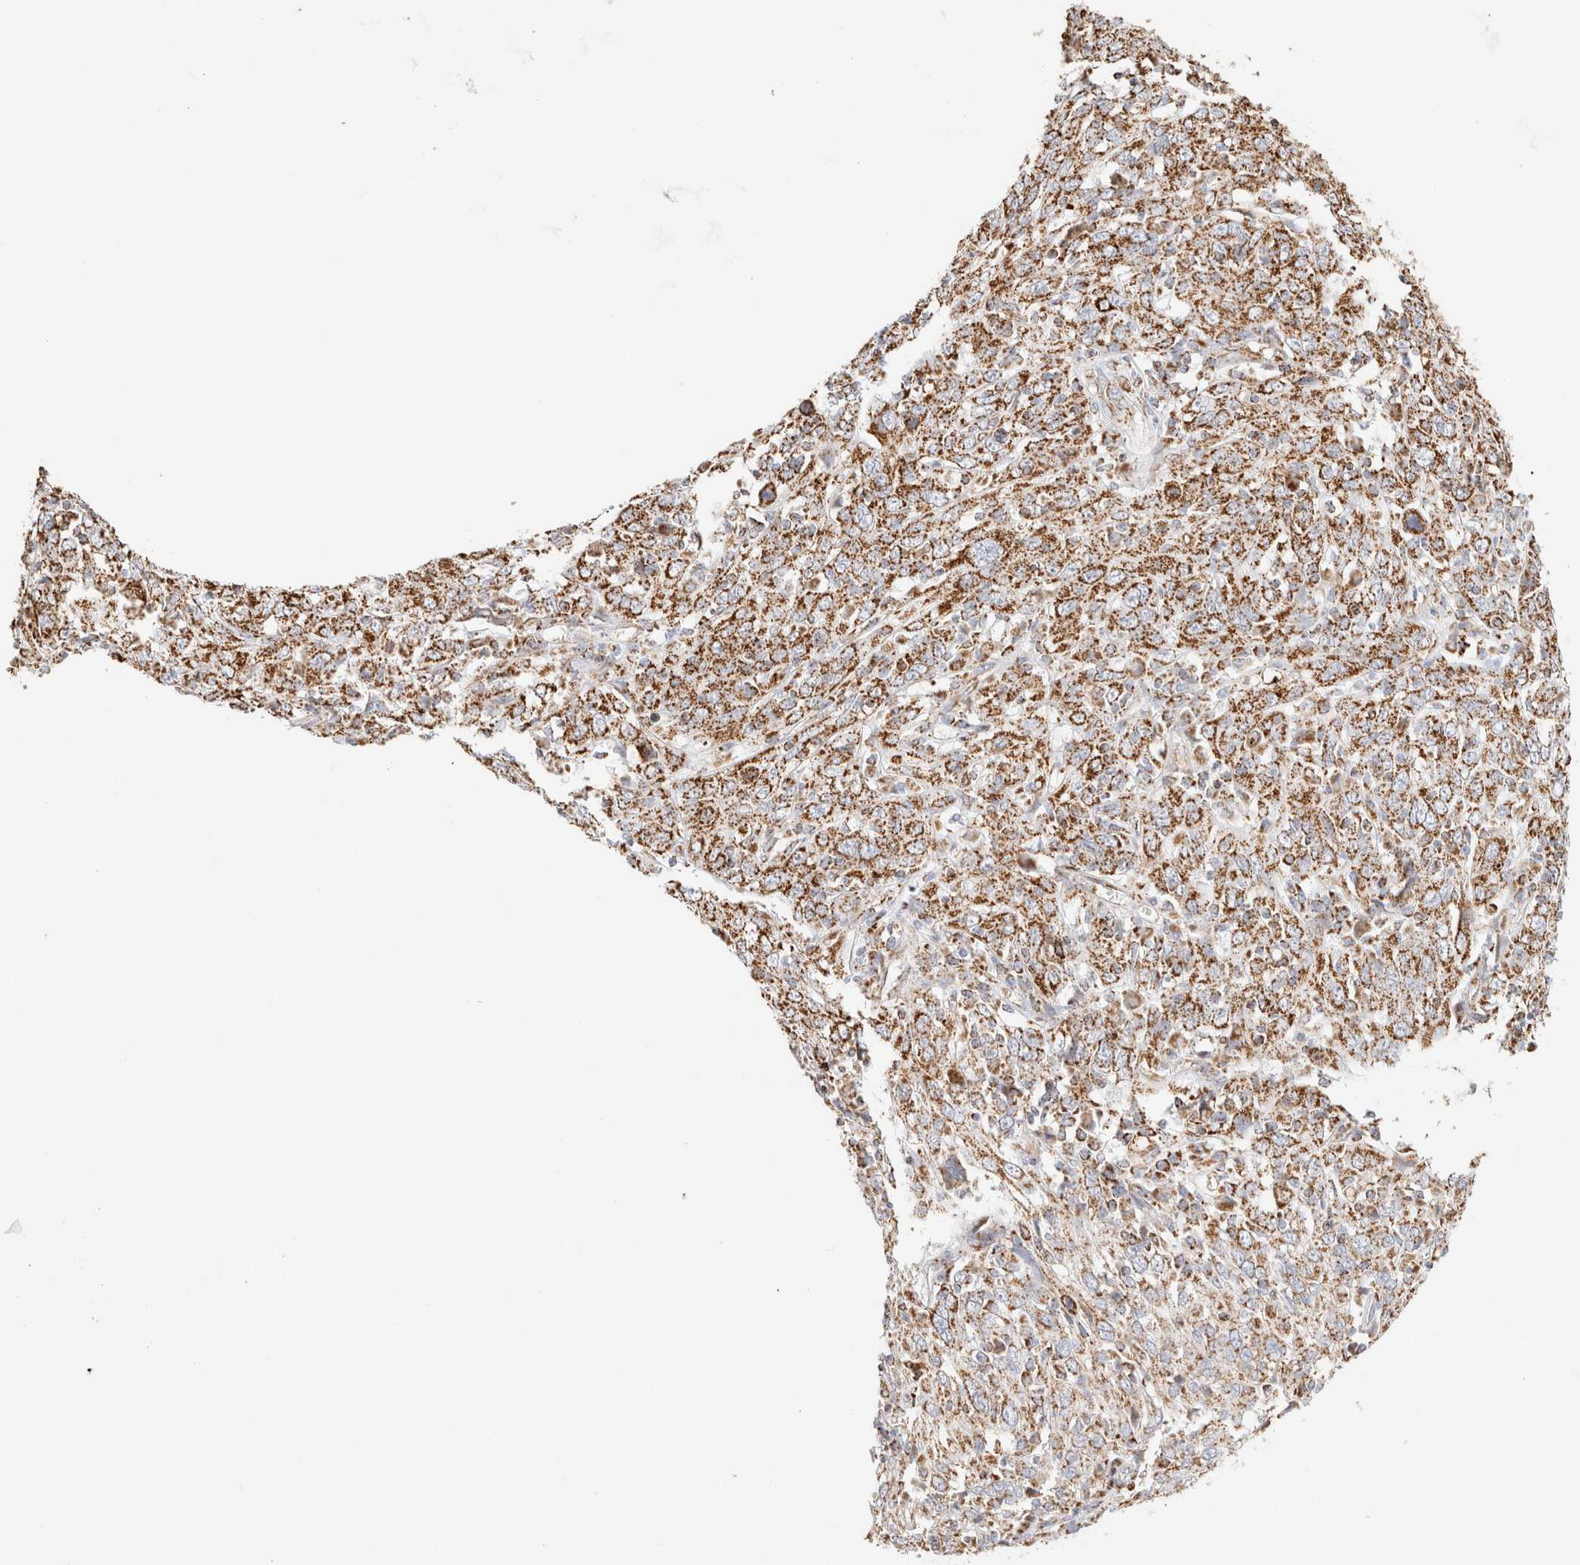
{"staining": {"intensity": "moderate", "quantity": ">75%", "location": "cytoplasmic/membranous"}, "tissue": "cervical cancer", "cell_type": "Tumor cells", "image_type": "cancer", "snomed": [{"axis": "morphology", "description": "Squamous cell carcinoma, NOS"}, {"axis": "topography", "description": "Cervix"}], "caption": "Squamous cell carcinoma (cervical) stained with a brown dye shows moderate cytoplasmic/membranous positive staining in about >75% of tumor cells.", "gene": "PHB2", "patient": {"sex": "female", "age": 46}}